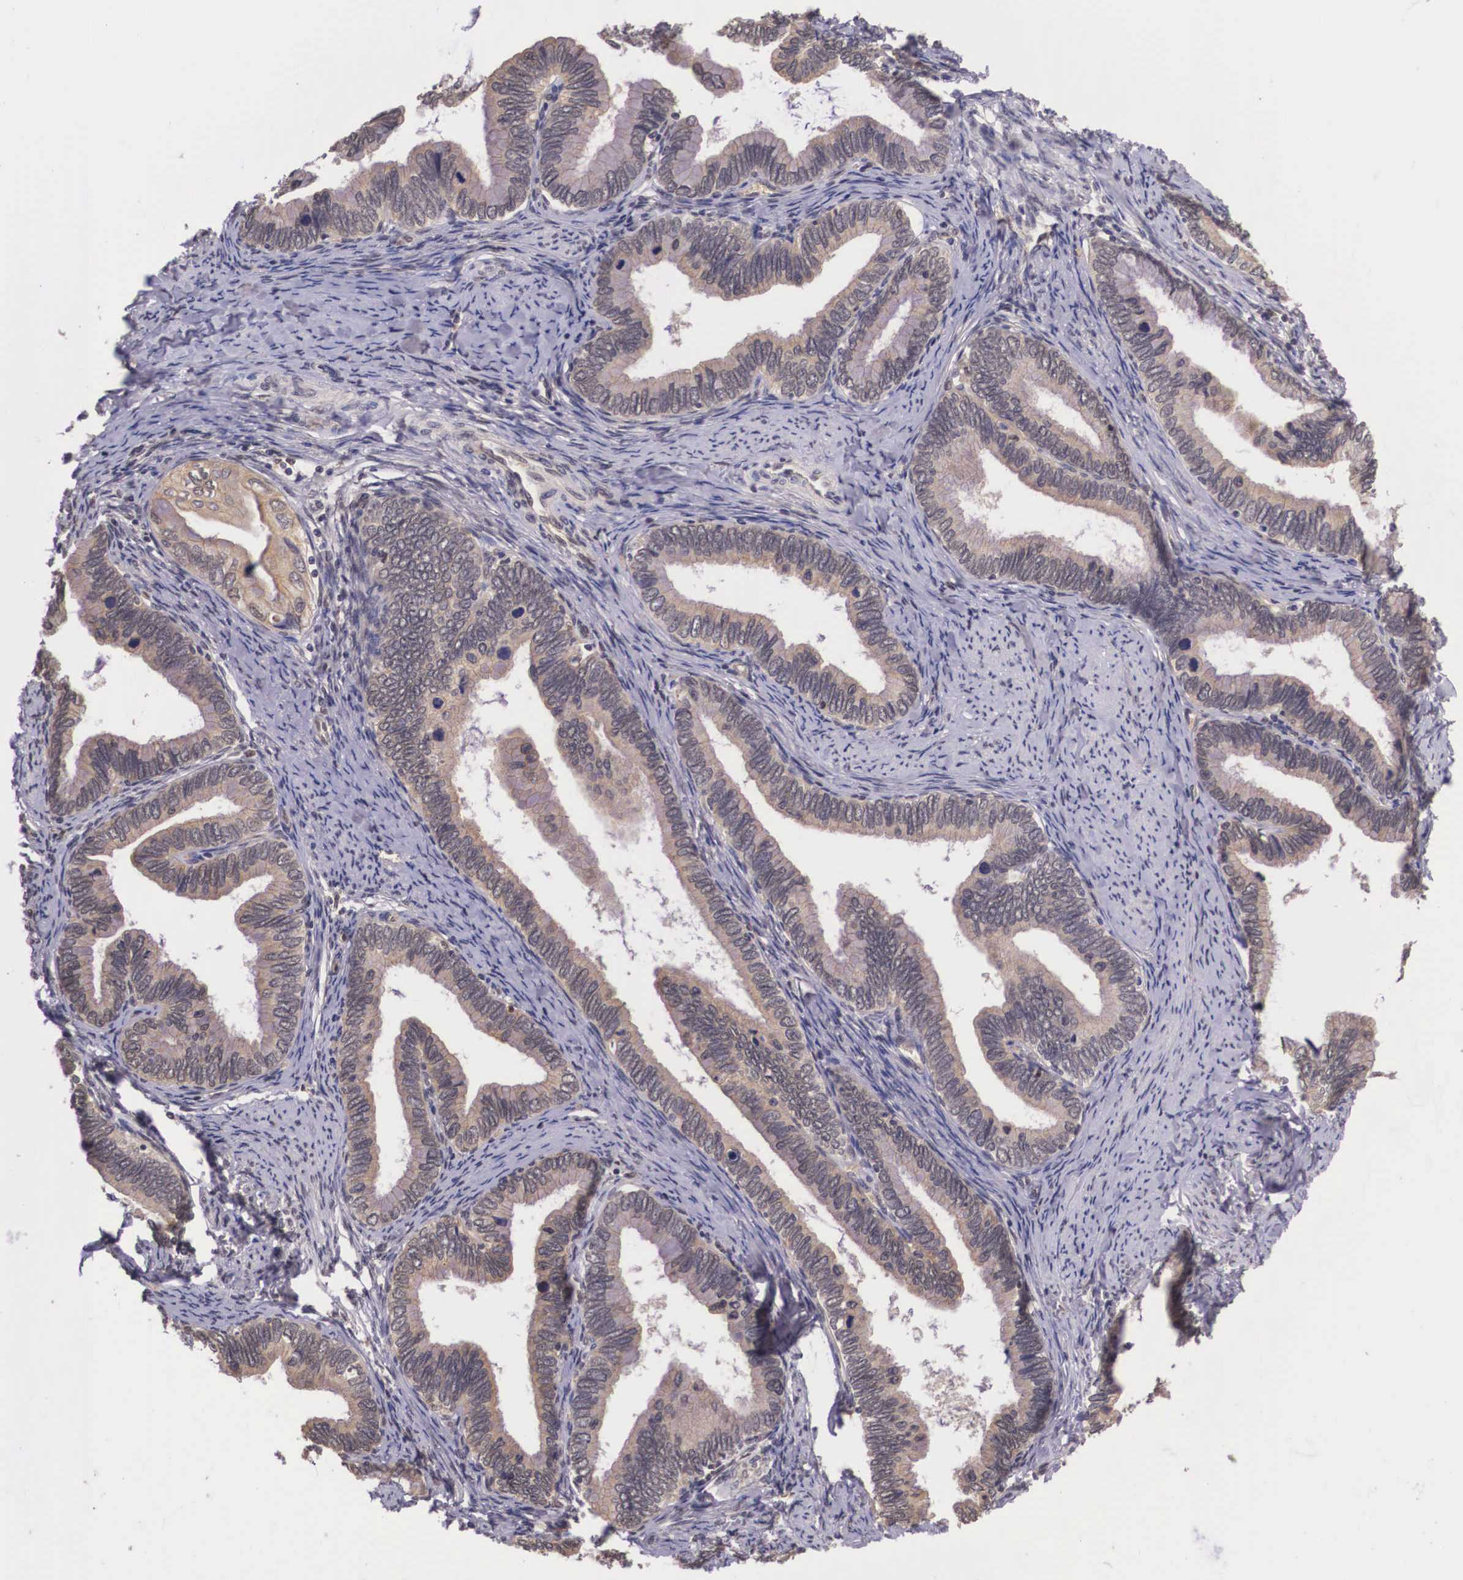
{"staining": {"intensity": "moderate", "quantity": ">75%", "location": "cytoplasmic/membranous"}, "tissue": "cervical cancer", "cell_type": "Tumor cells", "image_type": "cancer", "snomed": [{"axis": "morphology", "description": "Adenocarcinoma, NOS"}, {"axis": "topography", "description": "Cervix"}], "caption": "Tumor cells display medium levels of moderate cytoplasmic/membranous staining in about >75% of cells in human cervical adenocarcinoma.", "gene": "VASH1", "patient": {"sex": "female", "age": 49}}